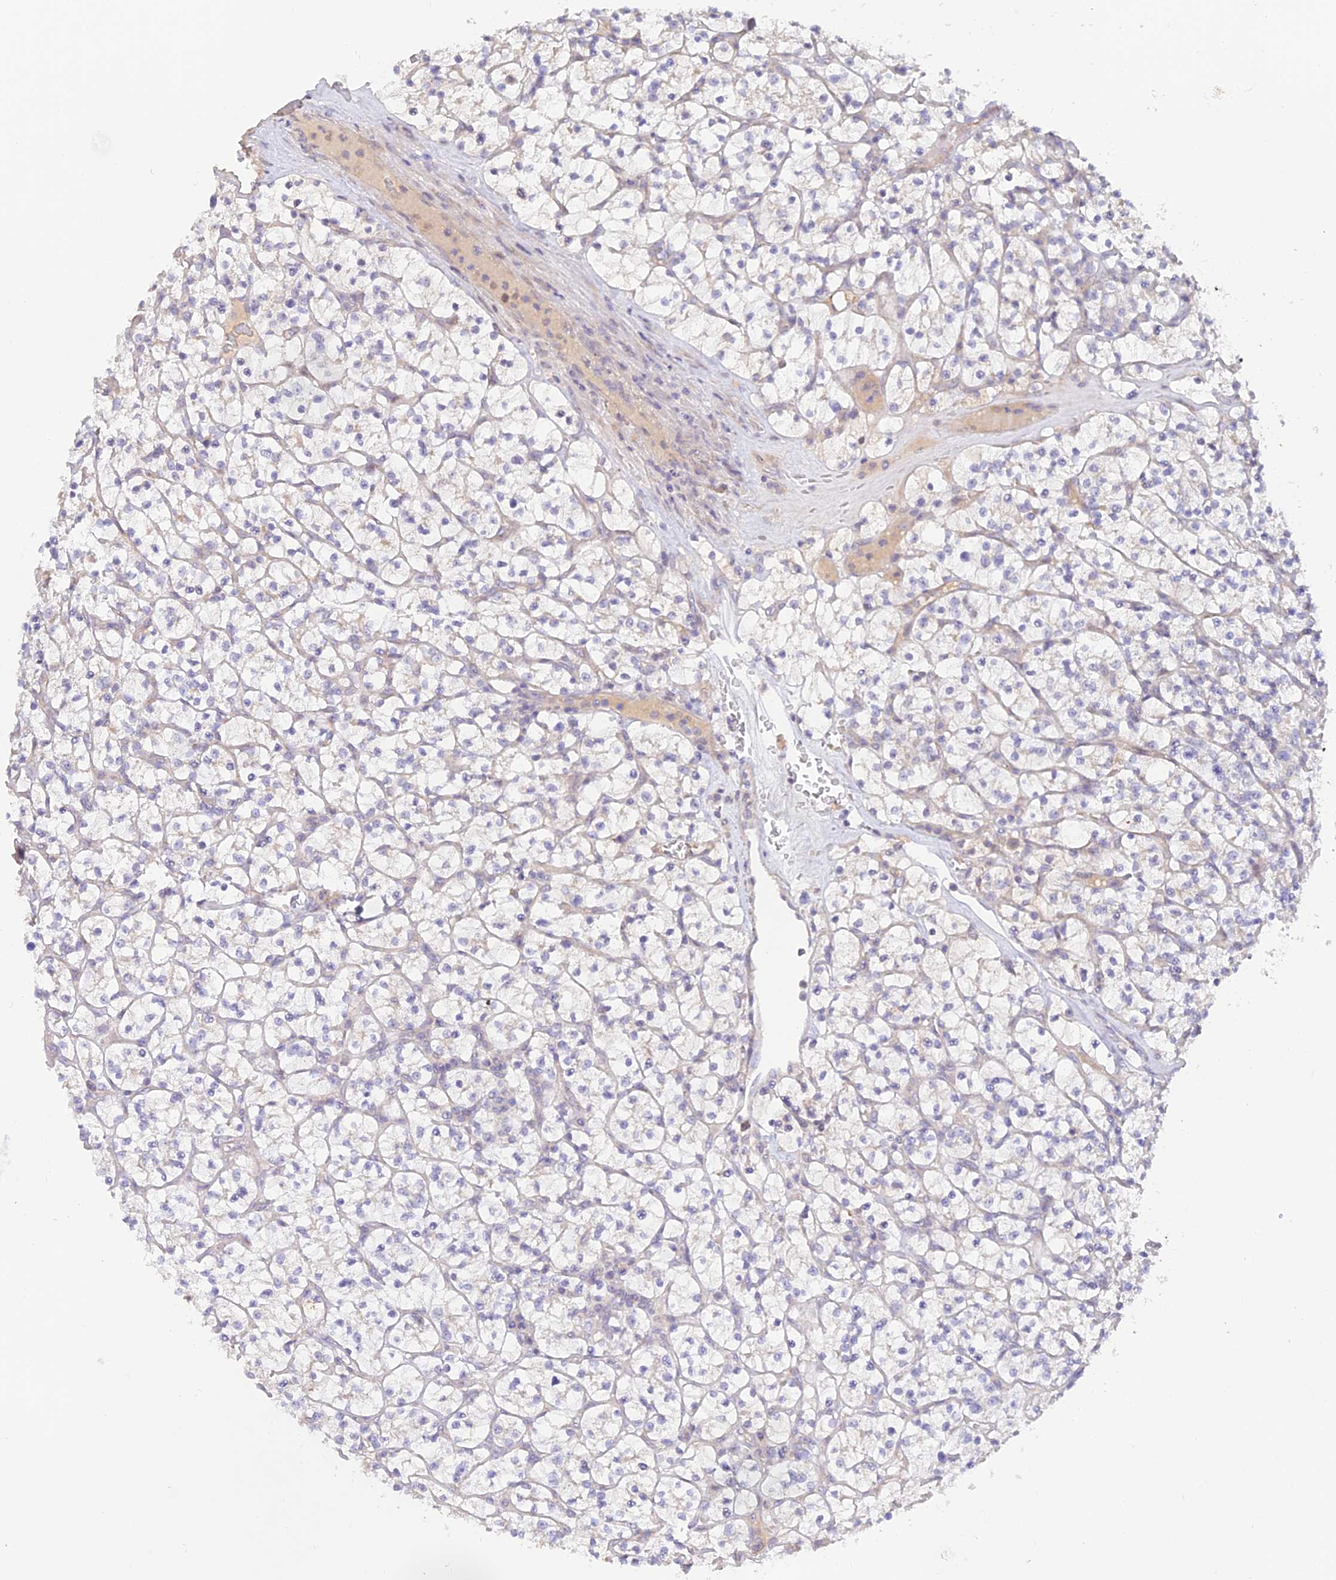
{"staining": {"intensity": "negative", "quantity": "none", "location": "none"}, "tissue": "renal cancer", "cell_type": "Tumor cells", "image_type": "cancer", "snomed": [{"axis": "morphology", "description": "Adenocarcinoma, NOS"}, {"axis": "topography", "description": "Kidney"}], "caption": "IHC of renal adenocarcinoma reveals no expression in tumor cells.", "gene": "CAMSAP3", "patient": {"sex": "female", "age": 64}}